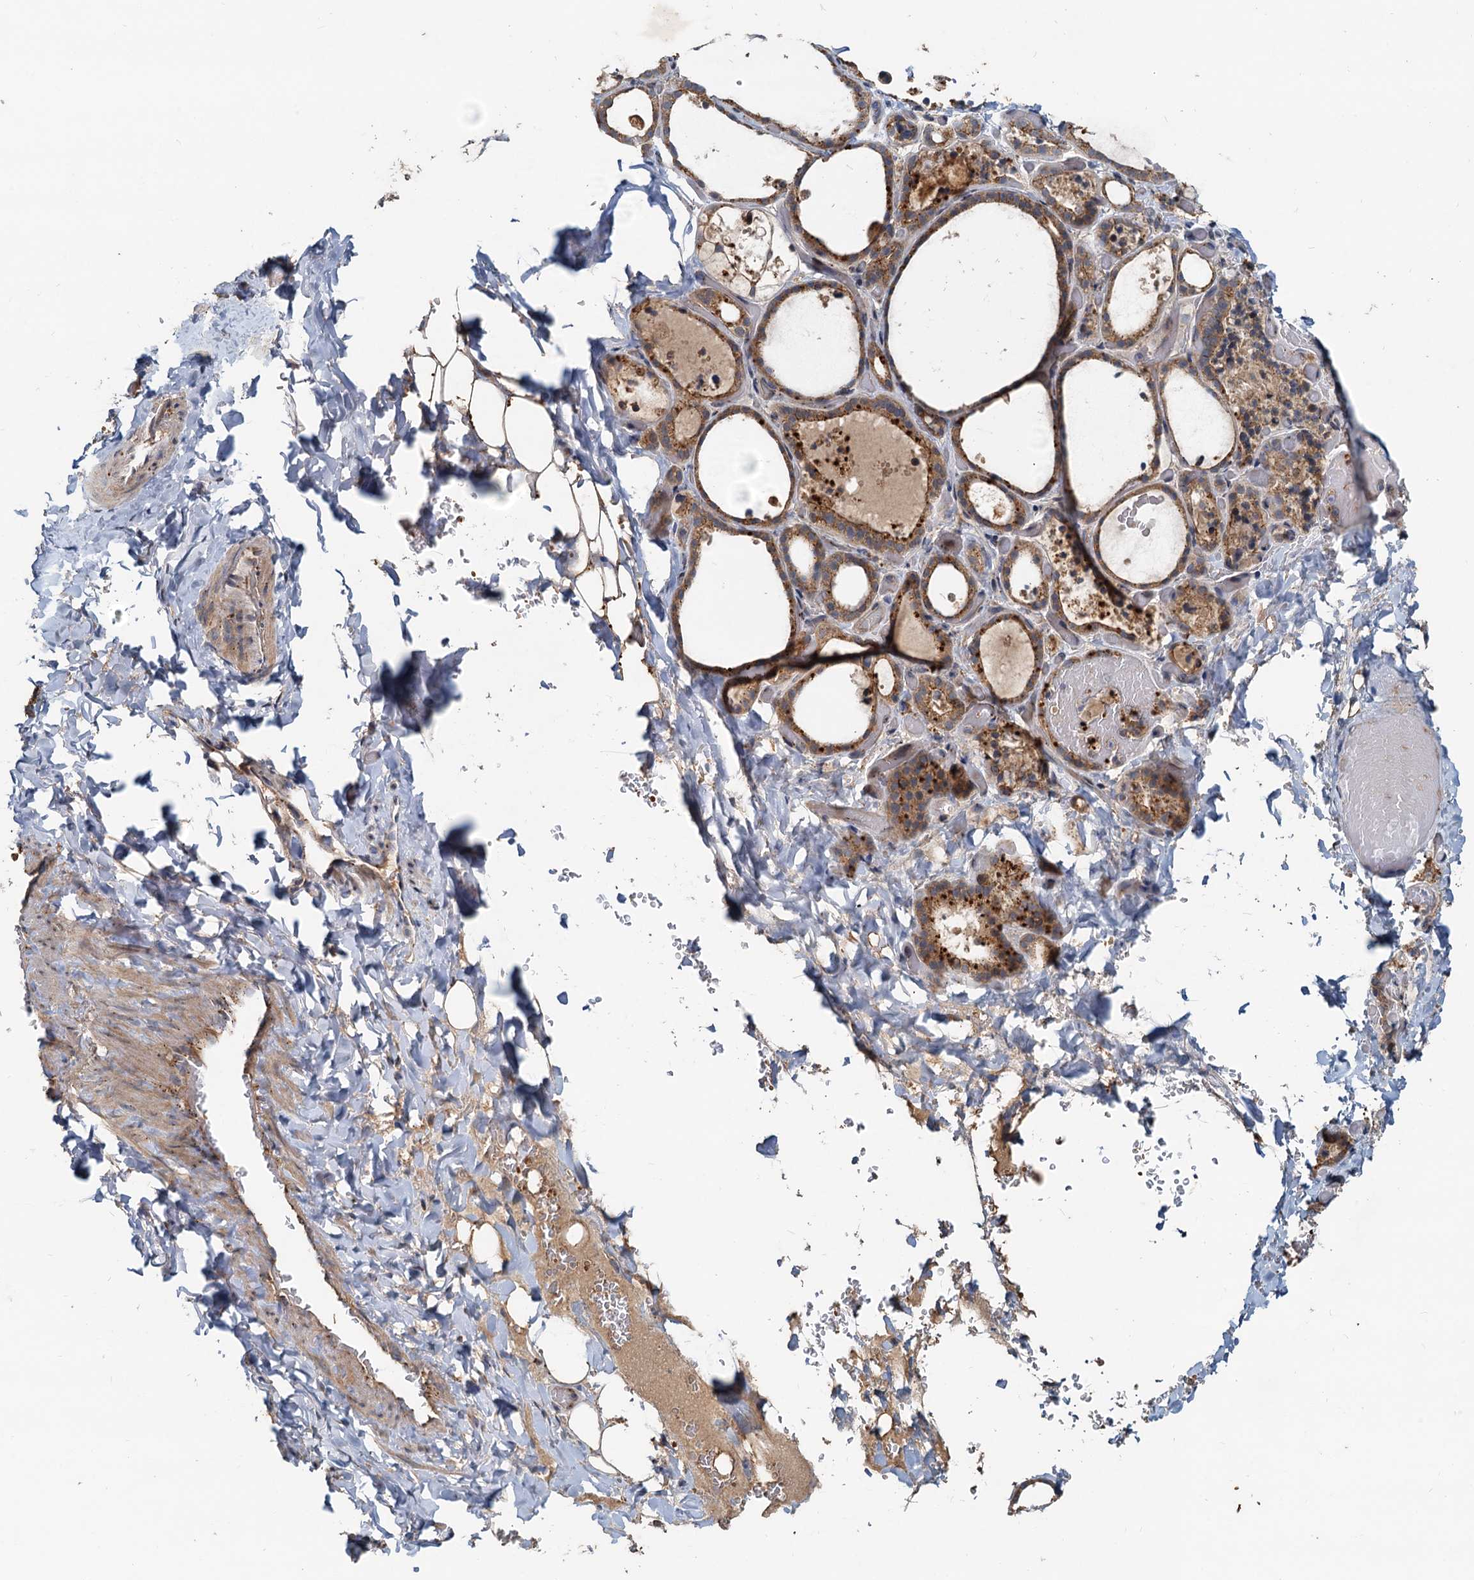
{"staining": {"intensity": "moderate", "quantity": ">75%", "location": "cytoplasmic/membranous"}, "tissue": "thyroid gland", "cell_type": "Glandular cells", "image_type": "normal", "snomed": [{"axis": "morphology", "description": "Normal tissue, NOS"}, {"axis": "topography", "description": "Thyroid gland"}], "caption": "Thyroid gland was stained to show a protein in brown. There is medium levels of moderate cytoplasmic/membranous positivity in approximately >75% of glandular cells. The protein of interest is shown in brown color, while the nuclei are stained blue.", "gene": "CEP68", "patient": {"sex": "female", "age": 44}}